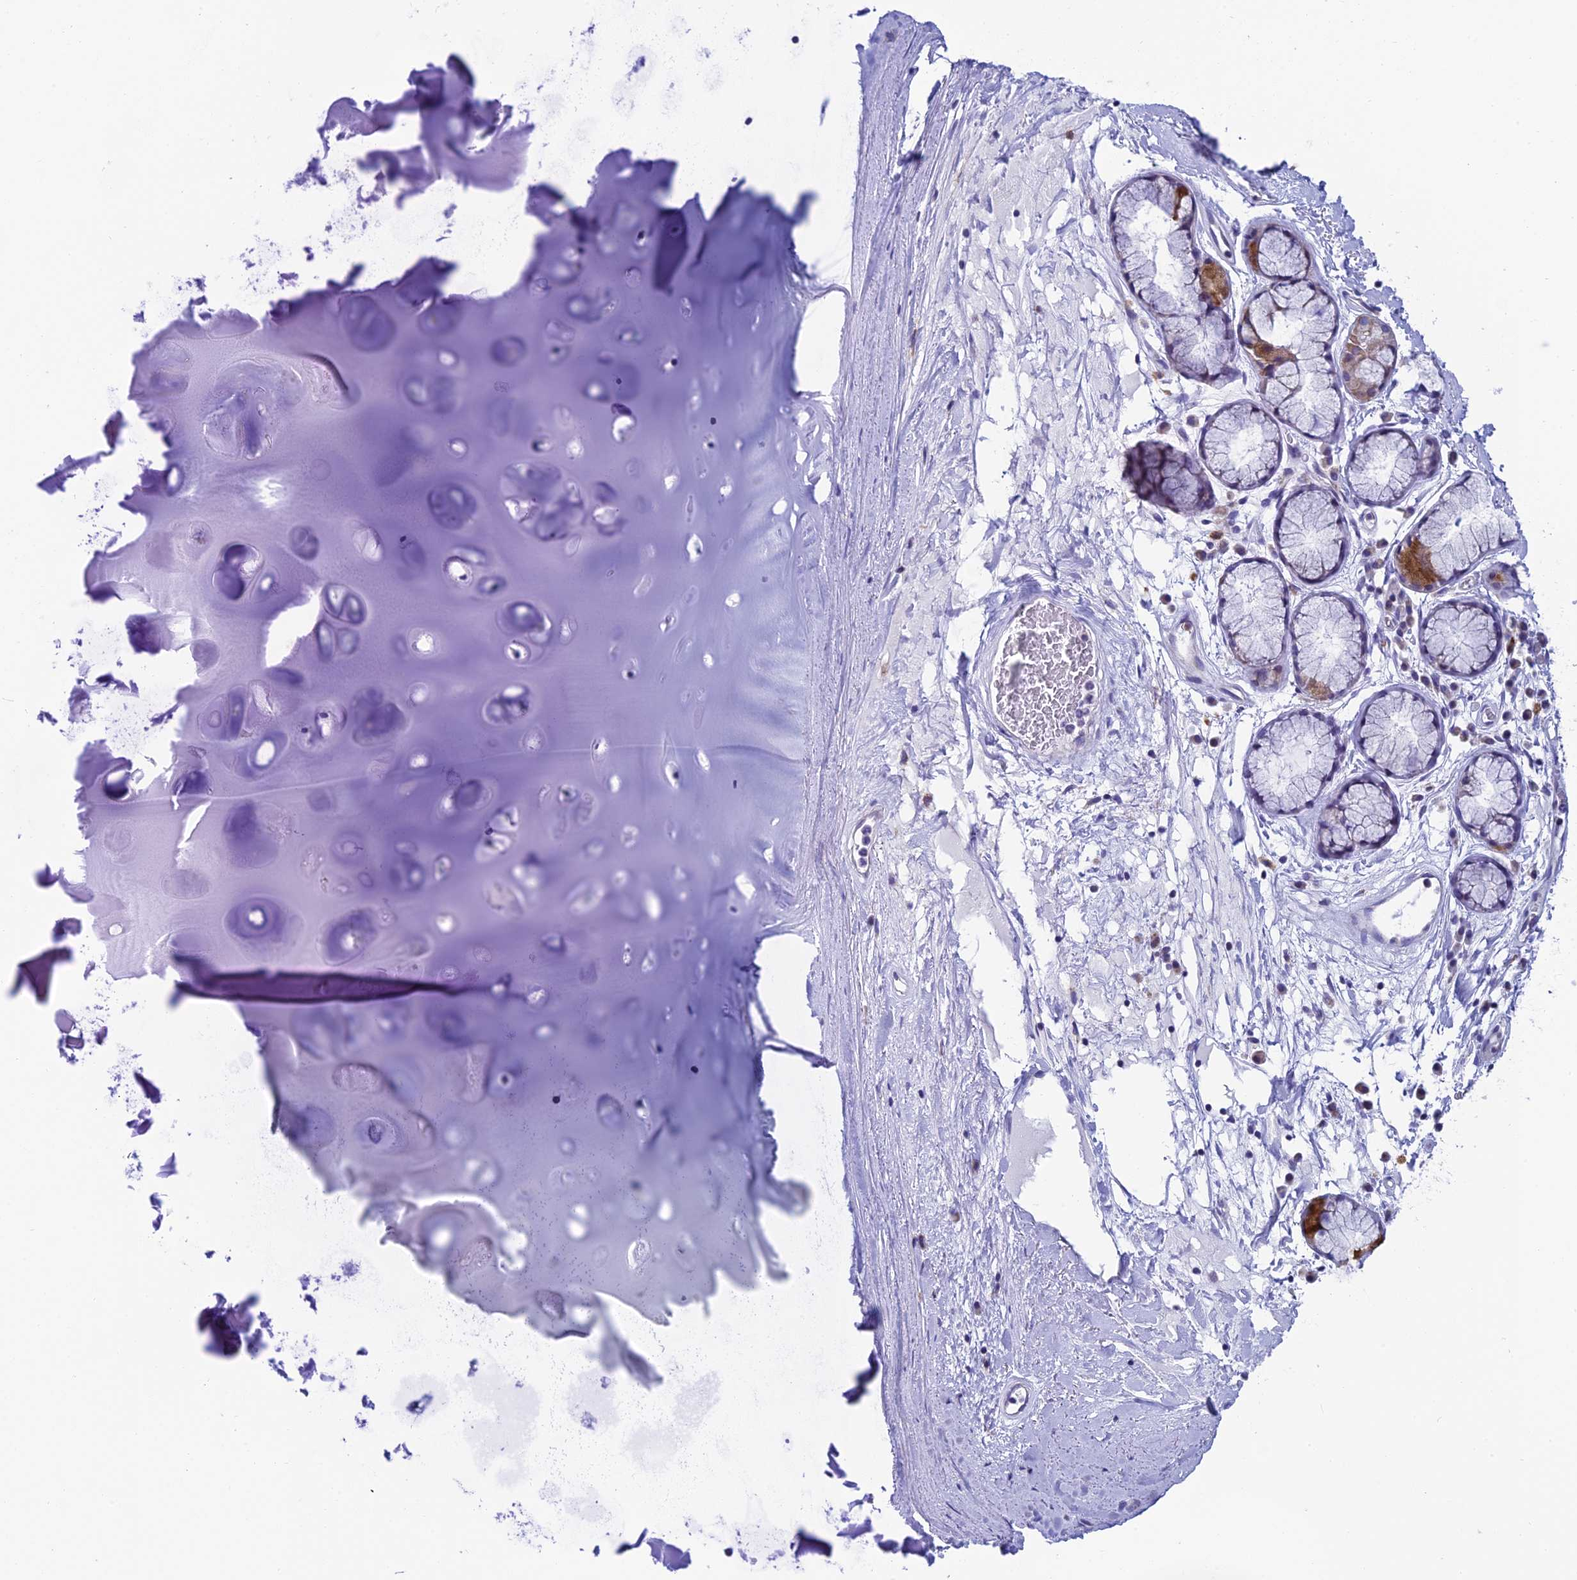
{"staining": {"intensity": "negative", "quantity": "none", "location": "none"}, "tissue": "adipose tissue", "cell_type": "Adipocytes", "image_type": "normal", "snomed": [{"axis": "morphology", "description": "Normal tissue, NOS"}, {"axis": "topography", "description": "Cartilage tissue"}], "caption": "IHC of normal human adipose tissue shows no staining in adipocytes. (Immunohistochemistry (ihc), brightfield microscopy, high magnification).", "gene": "REEP4", "patient": {"sex": "female", "age": 63}}